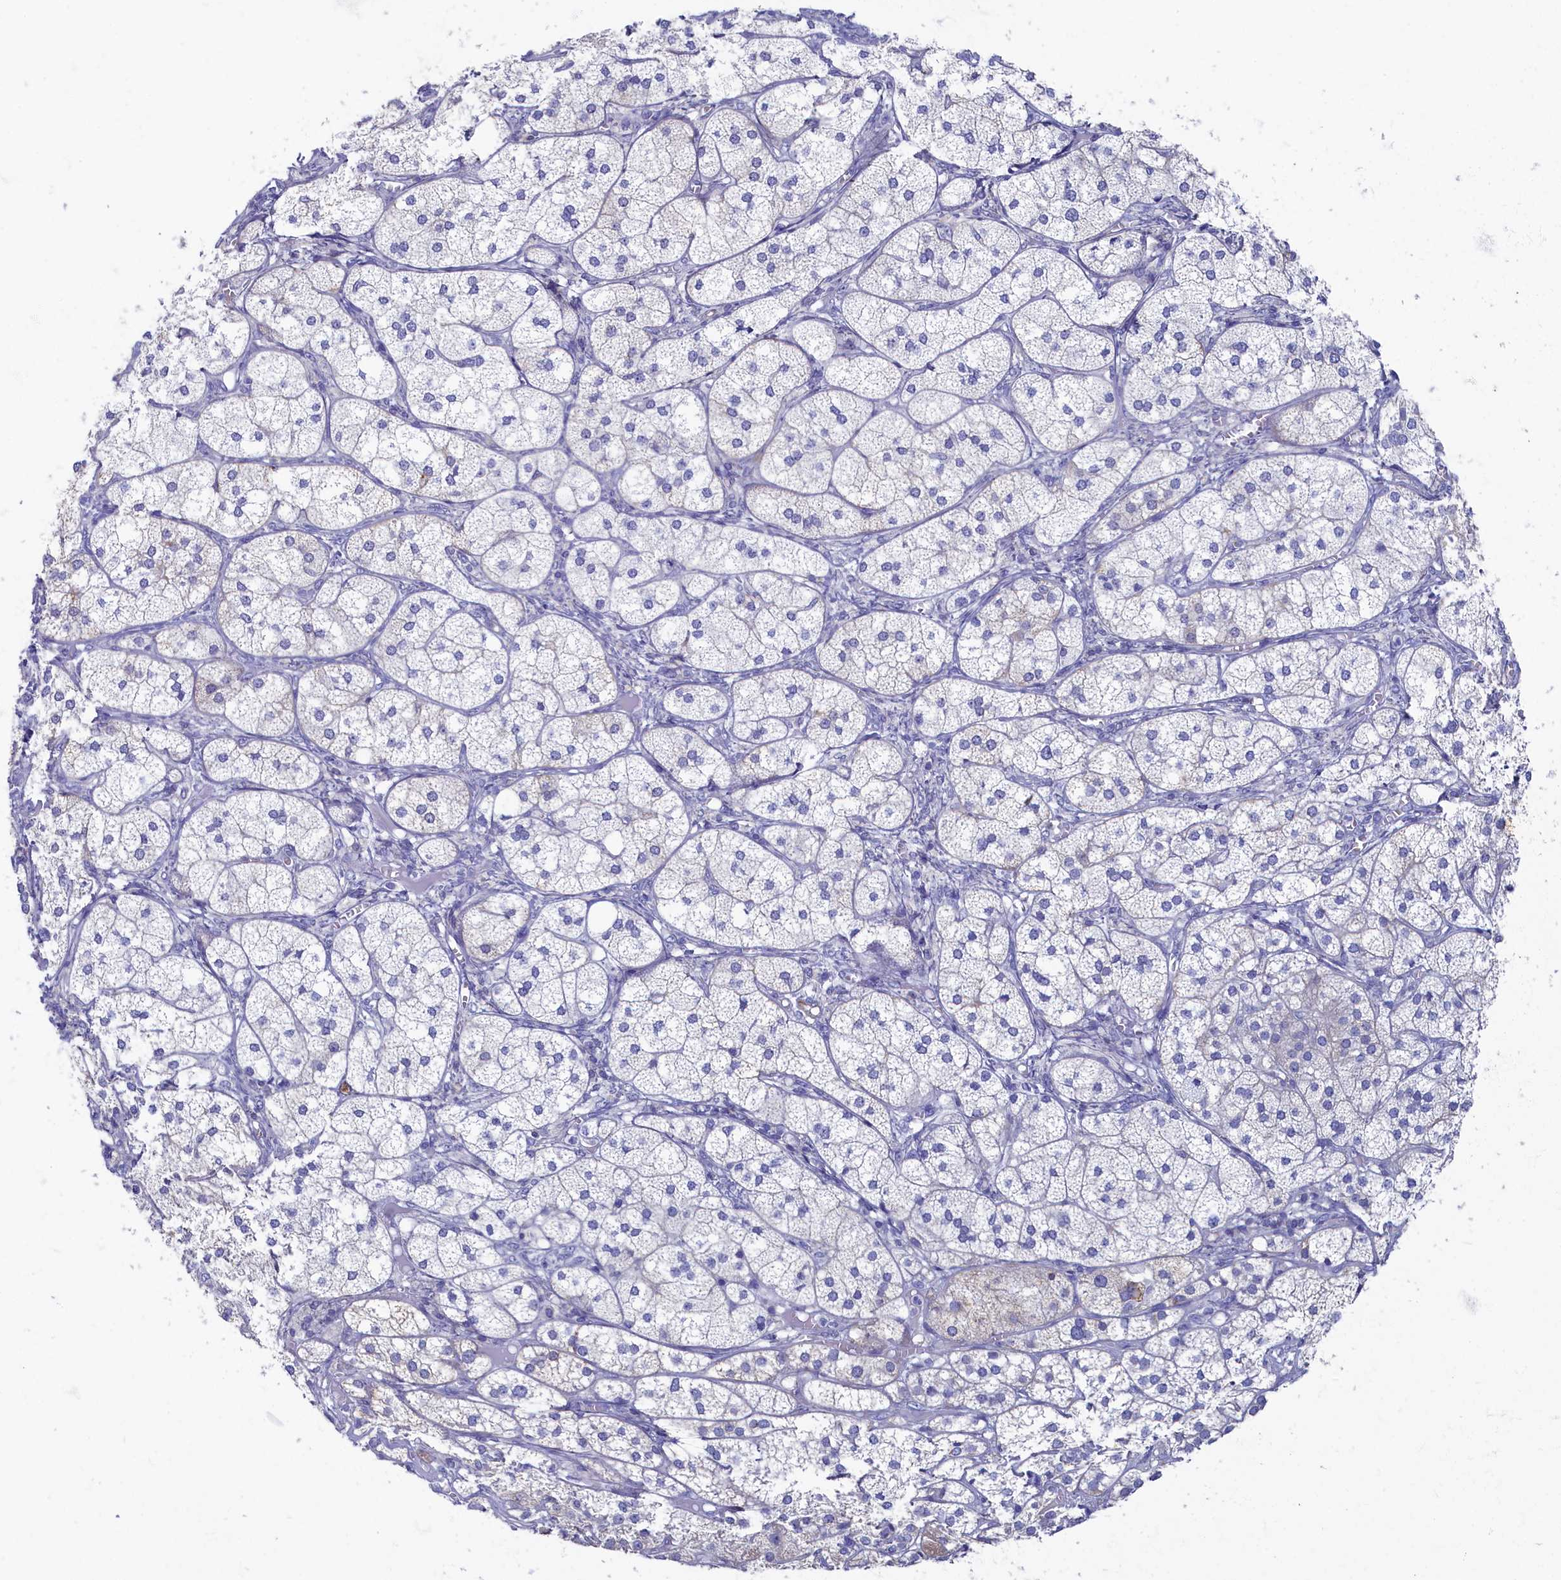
{"staining": {"intensity": "moderate", "quantity": "<25%", "location": "cytoplasmic/membranous"}, "tissue": "adrenal gland", "cell_type": "Glandular cells", "image_type": "normal", "snomed": [{"axis": "morphology", "description": "Normal tissue, NOS"}, {"axis": "topography", "description": "Adrenal gland"}], "caption": "DAB (3,3'-diaminobenzidine) immunohistochemical staining of normal human adrenal gland exhibits moderate cytoplasmic/membranous protein staining in approximately <25% of glandular cells. (brown staining indicates protein expression, while blue staining denotes nuclei).", "gene": "OCIAD2", "patient": {"sex": "female", "age": 61}}